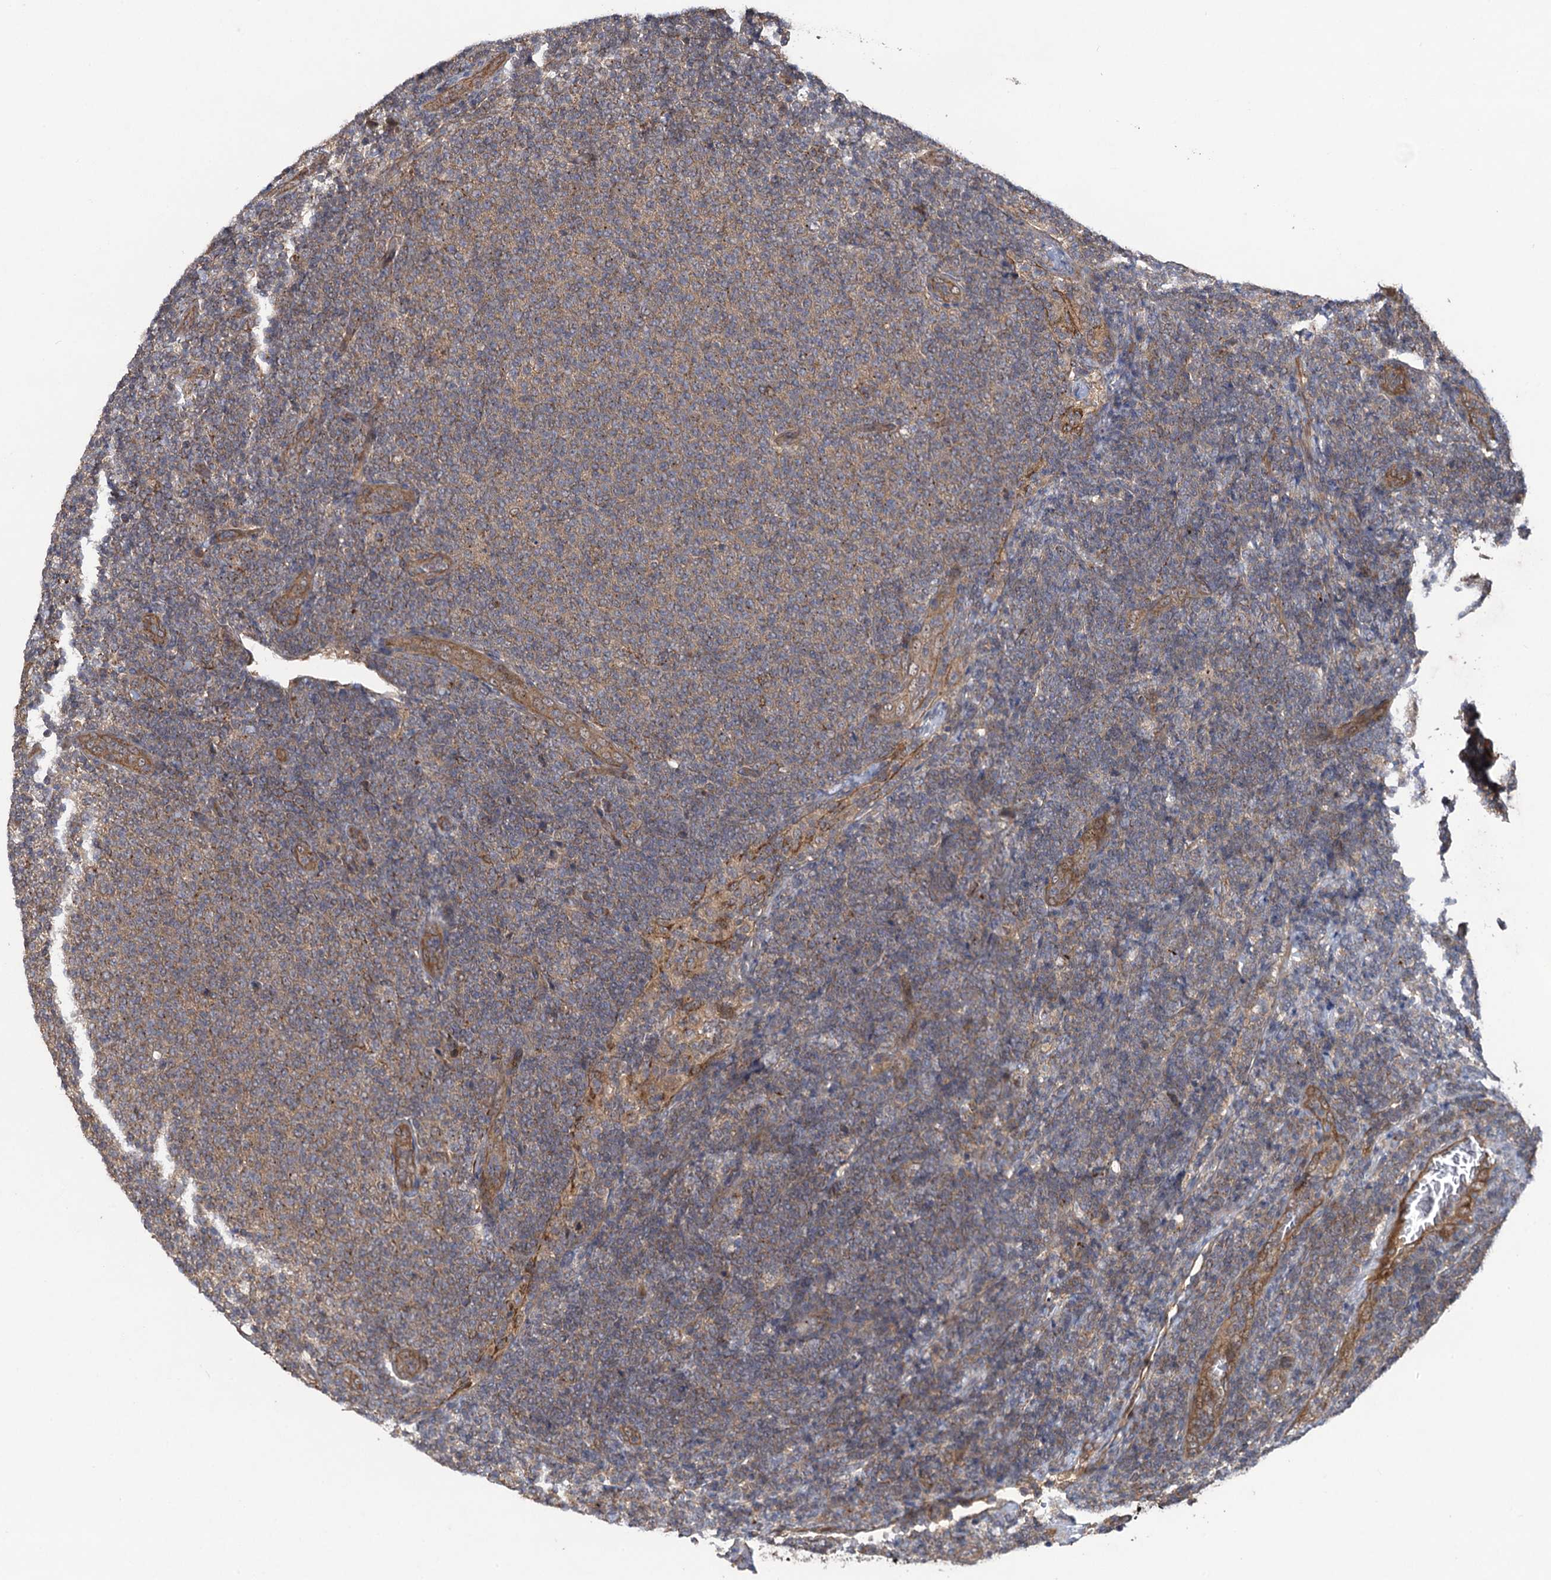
{"staining": {"intensity": "weak", "quantity": "25%-75%", "location": "cytoplasmic/membranous"}, "tissue": "lymphoma", "cell_type": "Tumor cells", "image_type": "cancer", "snomed": [{"axis": "morphology", "description": "Malignant lymphoma, non-Hodgkin's type, Low grade"}, {"axis": "topography", "description": "Lymph node"}], "caption": "Immunohistochemical staining of human low-grade malignant lymphoma, non-Hodgkin's type reveals low levels of weak cytoplasmic/membranous protein expression in approximately 25%-75% of tumor cells. The protein is stained brown, and the nuclei are stained in blue (DAB IHC with brightfield microscopy, high magnification).", "gene": "HAUS1", "patient": {"sex": "male", "age": 66}}